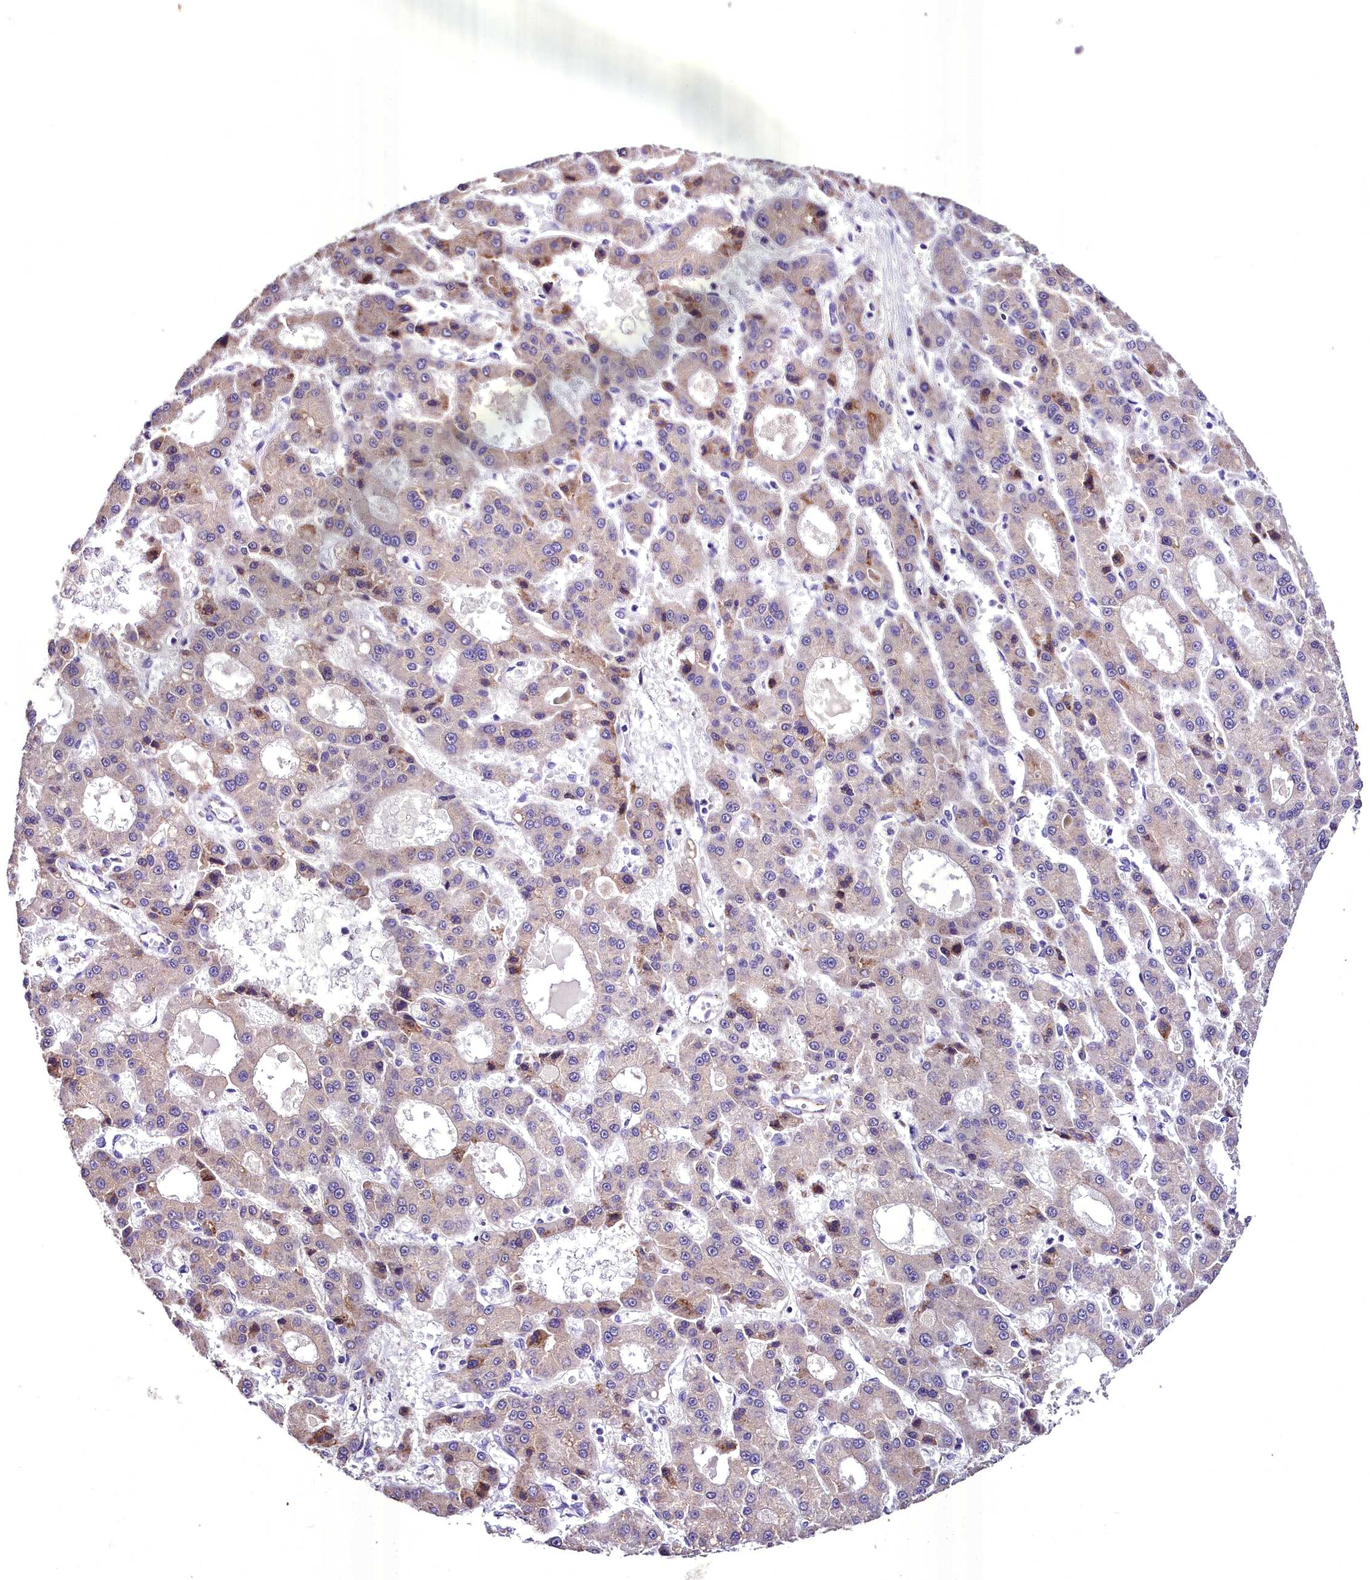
{"staining": {"intensity": "moderate", "quantity": "25%-75%", "location": "cytoplasmic/membranous"}, "tissue": "liver cancer", "cell_type": "Tumor cells", "image_type": "cancer", "snomed": [{"axis": "morphology", "description": "Carcinoma, Hepatocellular, NOS"}, {"axis": "topography", "description": "Liver"}], "caption": "Tumor cells display medium levels of moderate cytoplasmic/membranous expression in about 25%-75% of cells in human liver hepatocellular carcinoma.", "gene": "MS4A18", "patient": {"sex": "male", "age": 70}}